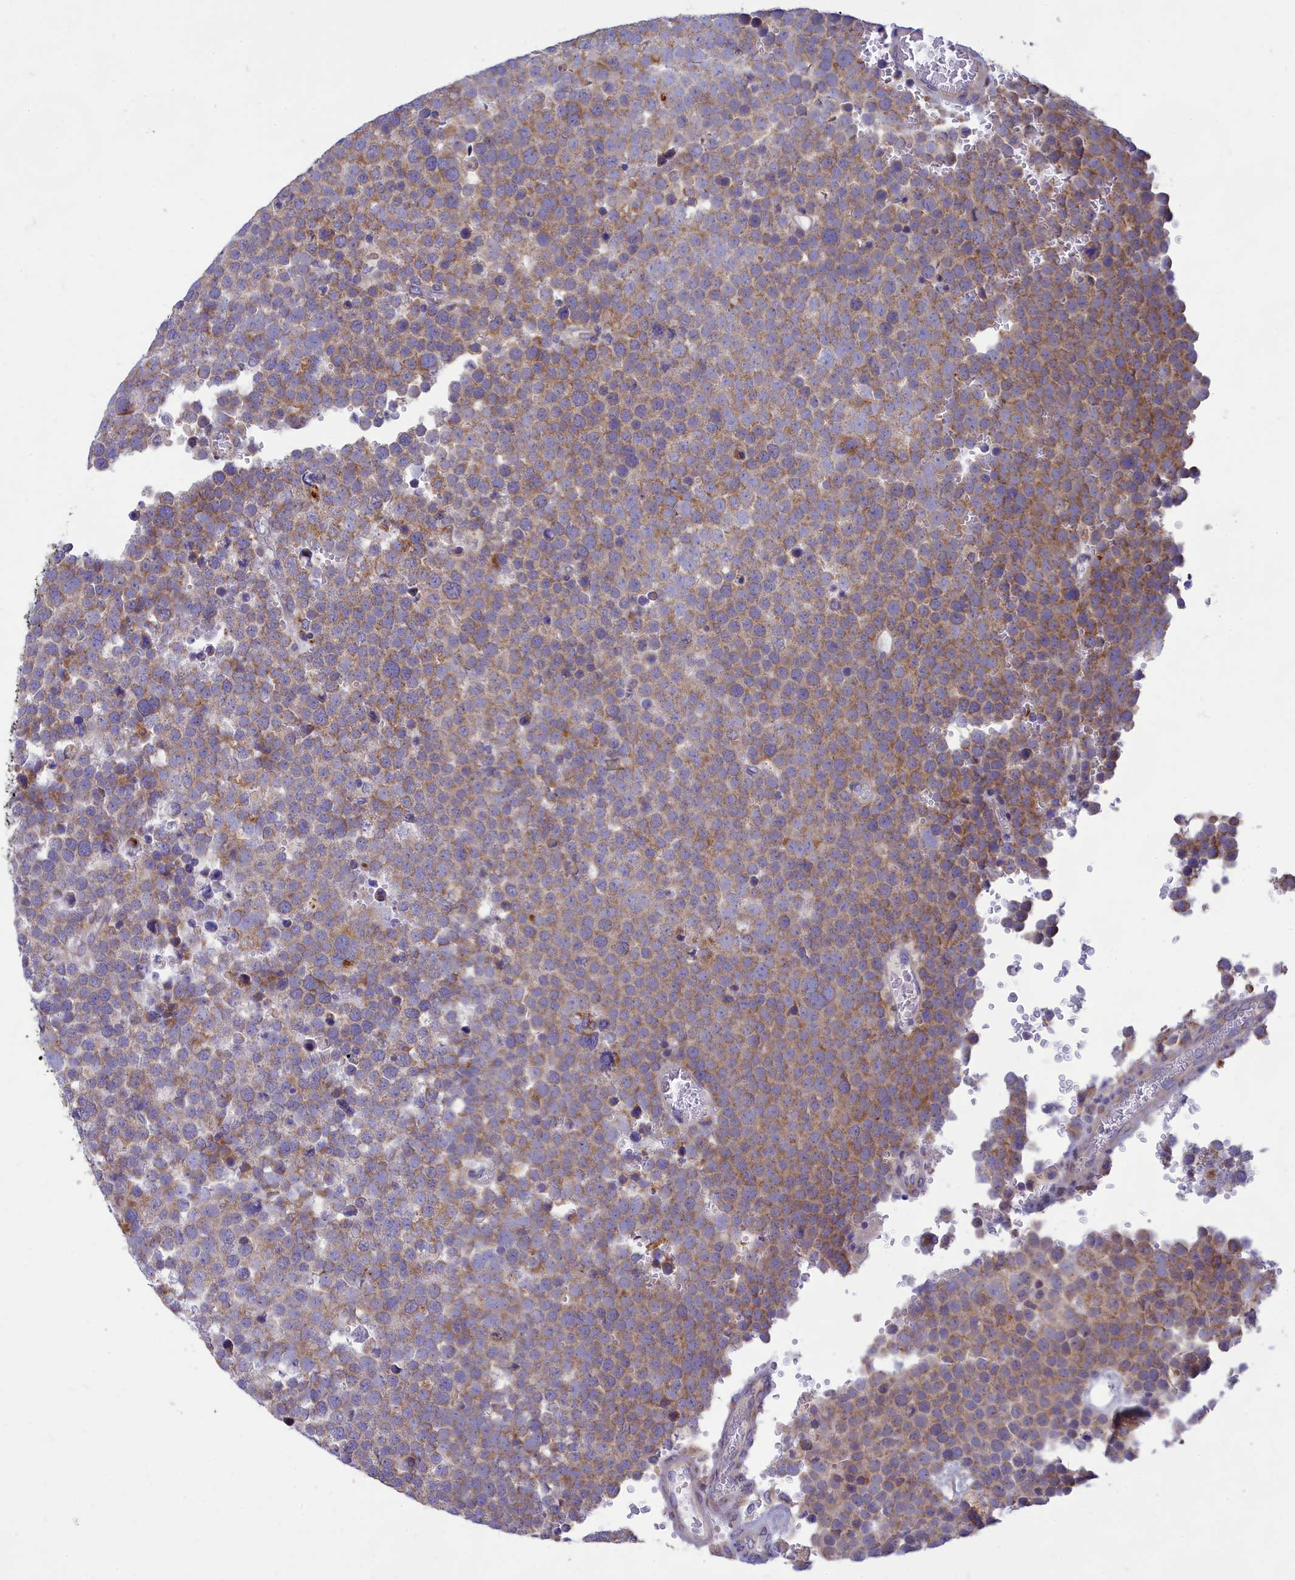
{"staining": {"intensity": "moderate", "quantity": ">75%", "location": "cytoplasmic/membranous"}, "tissue": "testis cancer", "cell_type": "Tumor cells", "image_type": "cancer", "snomed": [{"axis": "morphology", "description": "Seminoma, NOS"}, {"axis": "topography", "description": "Testis"}], "caption": "Immunohistochemistry (IHC) staining of testis cancer (seminoma), which exhibits medium levels of moderate cytoplasmic/membranous positivity in about >75% of tumor cells indicating moderate cytoplasmic/membranous protein staining. The staining was performed using DAB (3,3'-diaminobenzidine) (brown) for protein detection and nuclei were counterstained in hematoxylin (blue).", "gene": "TMEM30B", "patient": {"sex": "male", "age": 71}}